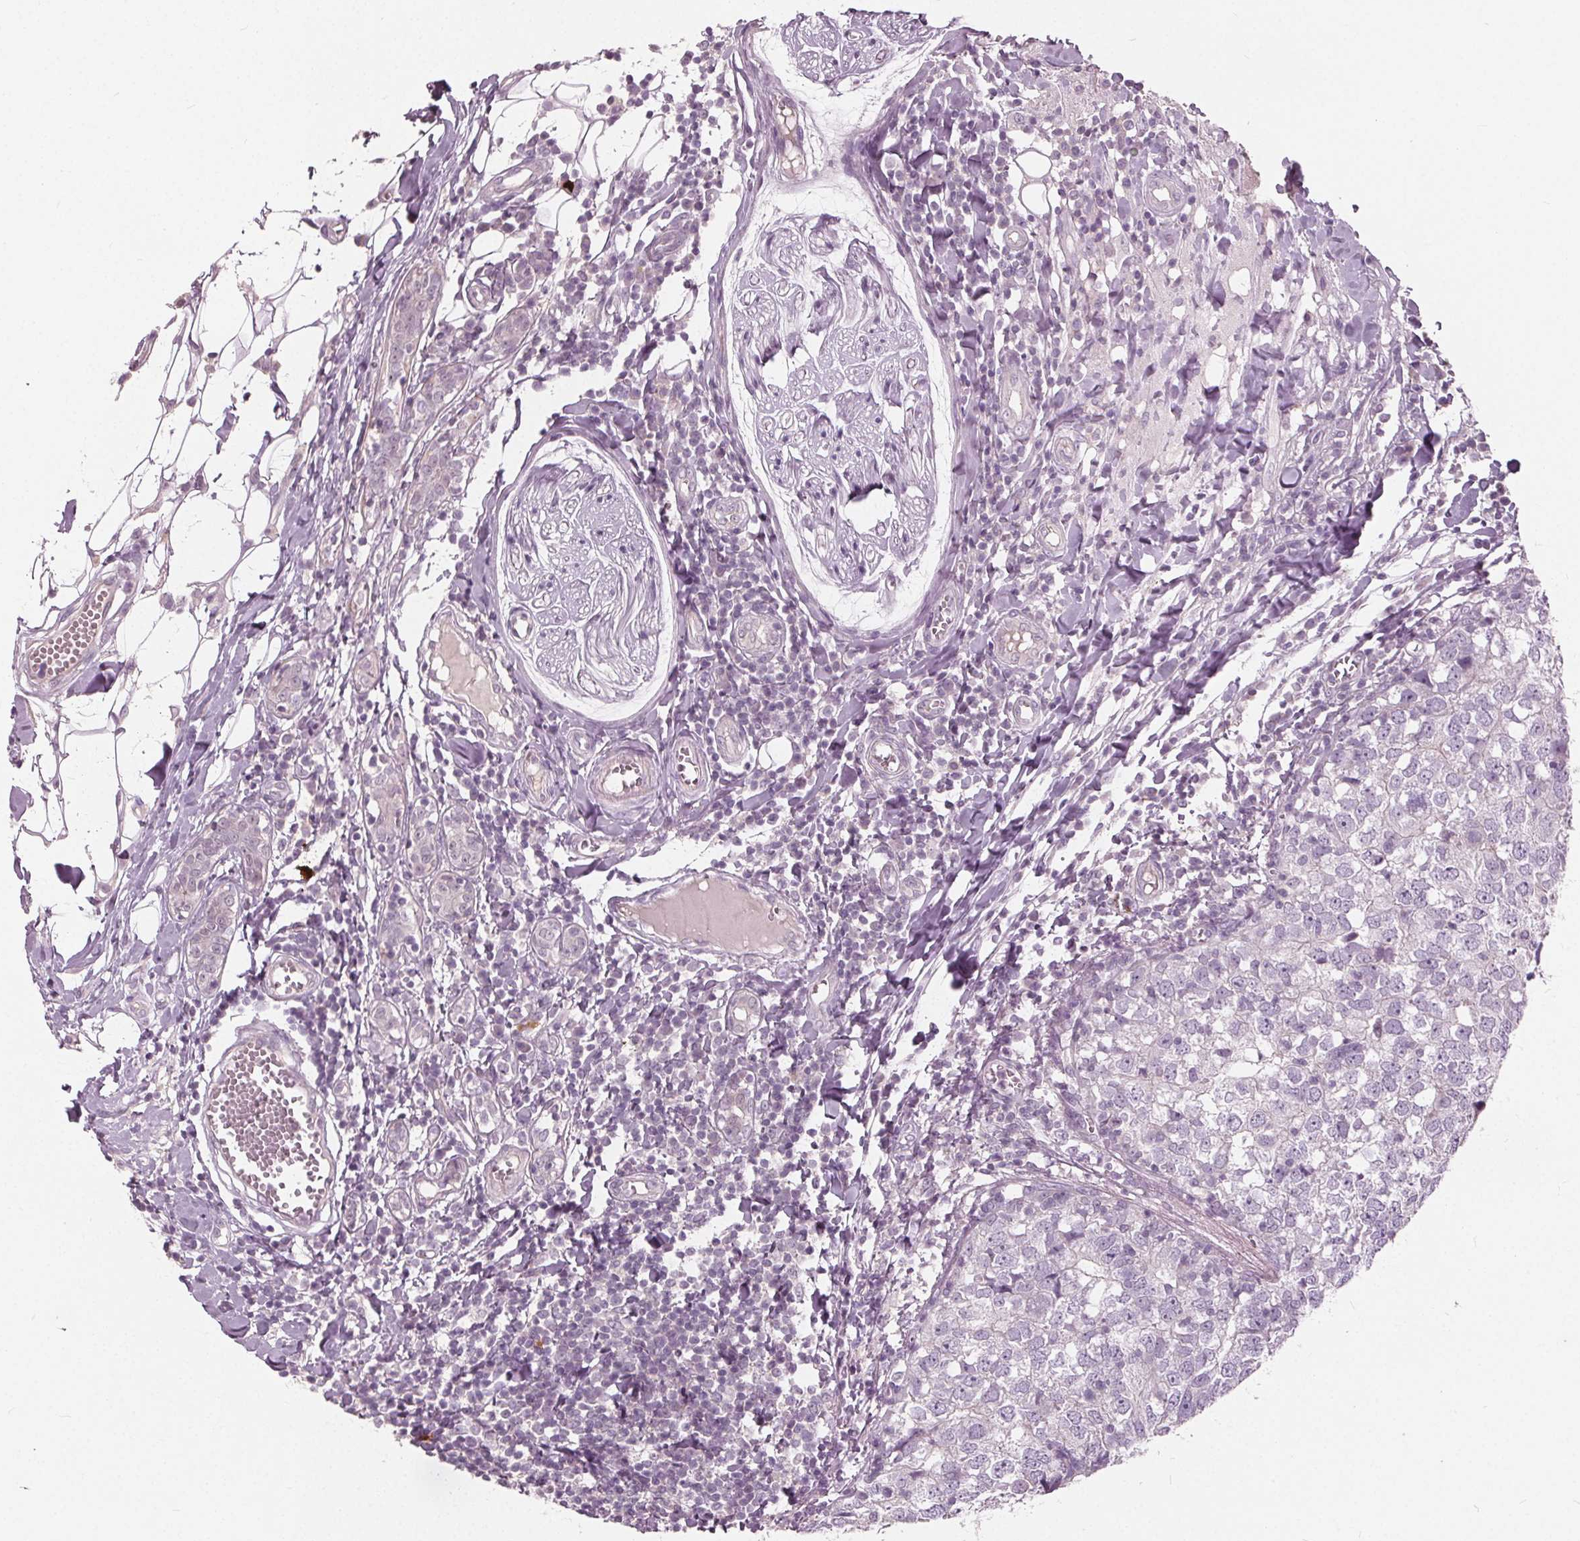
{"staining": {"intensity": "negative", "quantity": "none", "location": "none"}, "tissue": "breast cancer", "cell_type": "Tumor cells", "image_type": "cancer", "snomed": [{"axis": "morphology", "description": "Duct carcinoma"}, {"axis": "topography", "description": "Breast"}], "caption": "A high-resolution histopathology image shows immunohistochemistry (IHC) staining of invasive ductal carcinoma (breast), which displays no significant positivity in tumor cells.", "gene": "TKFC", "patient": {"sex": "female", "age": 30}}